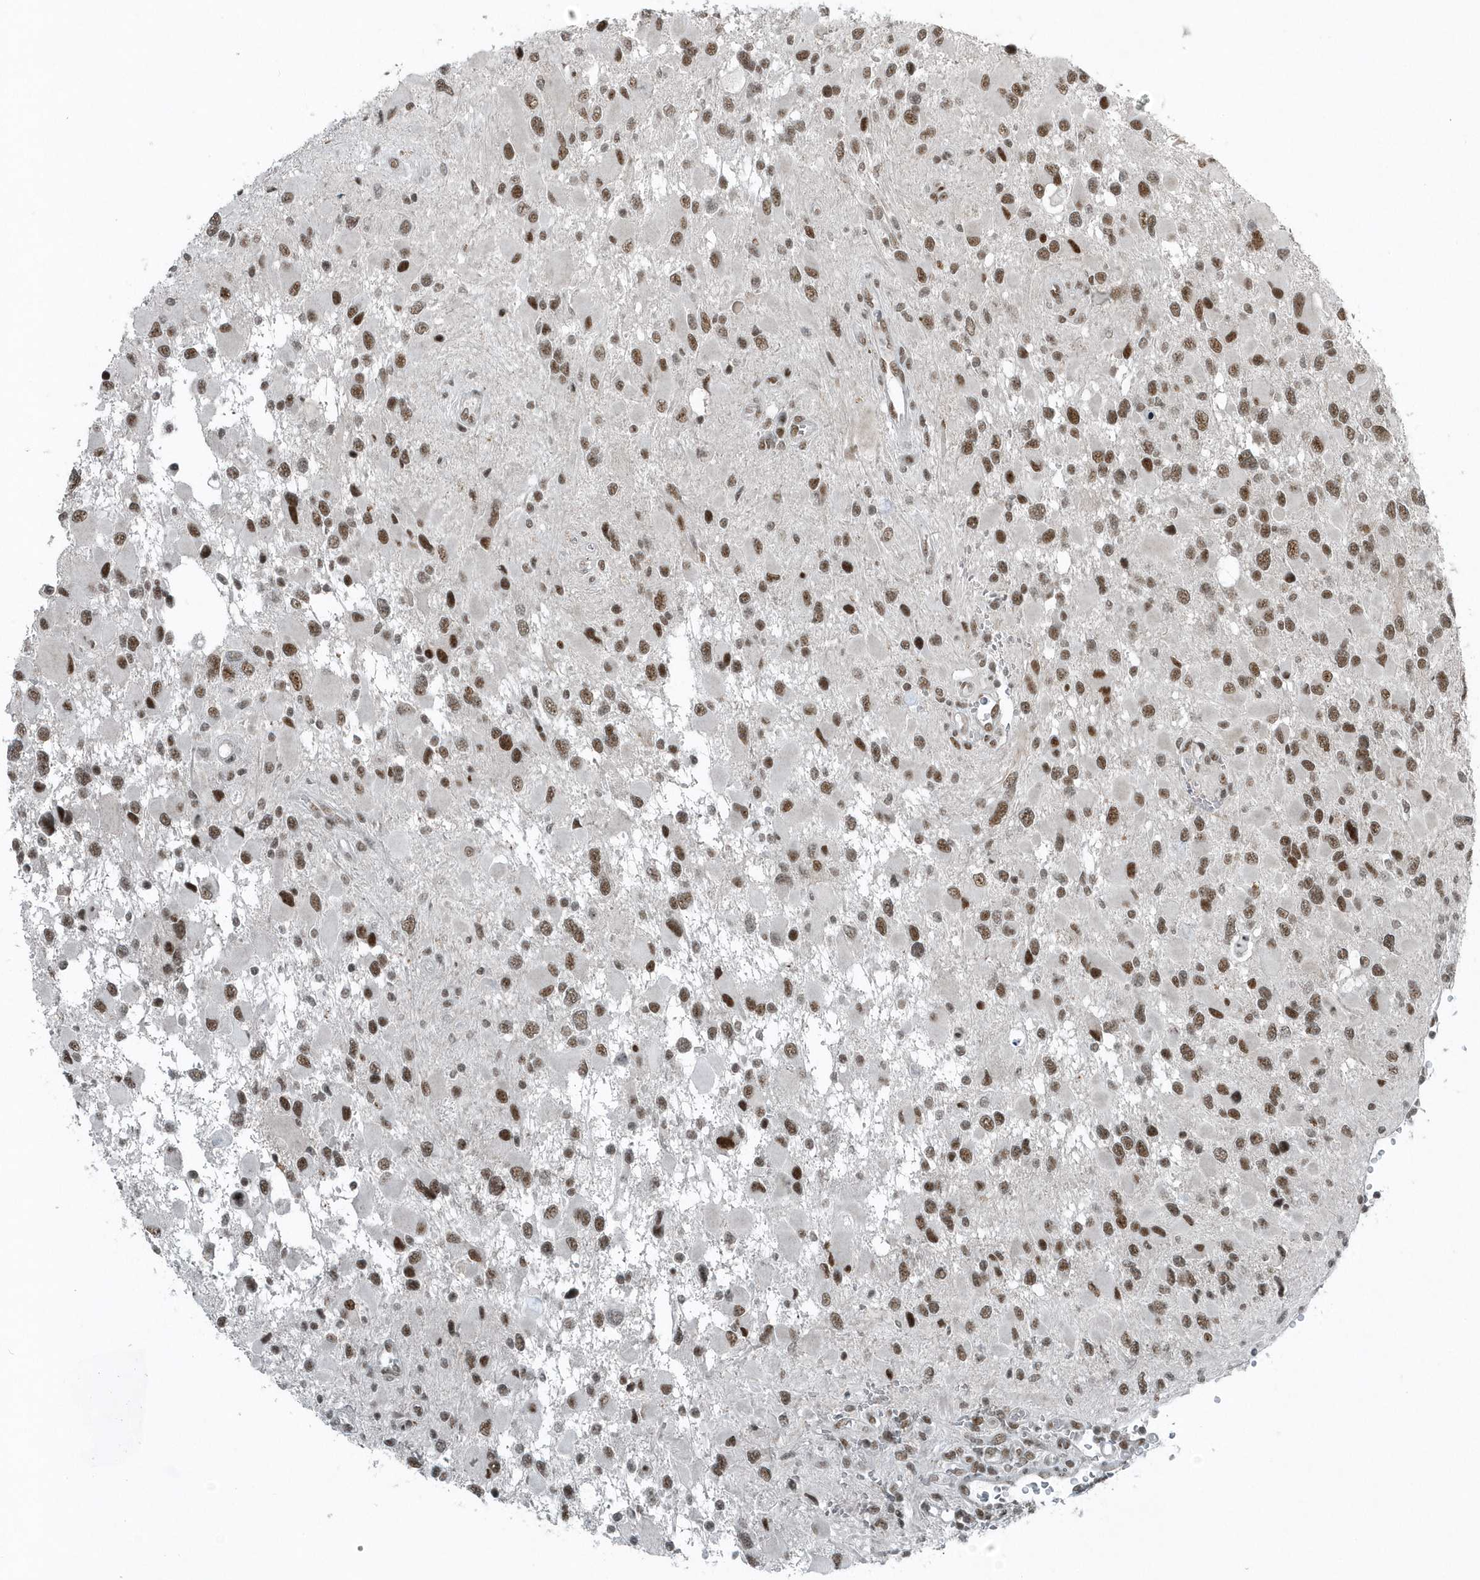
{"staining": {"intensity": "moderate", "quantity": ">75%", "location": "nuclear"}, "tissue": "glioma", "cell_type": "Tumor cells", "image_type": "cancer", "snomed": [{"axis": "morphology", "description": "Glioma, malignant, High grade"}, {"axis": "topography", "description": "Brain"}], "caption": "Brown immunohistochemical staining in malignant glioma (high-grade) shows moderate nuclear staining in approximately >75% of tumor cells.", "gene": "YTHDC1", "patient": {"sex": "male", "age": 53}}